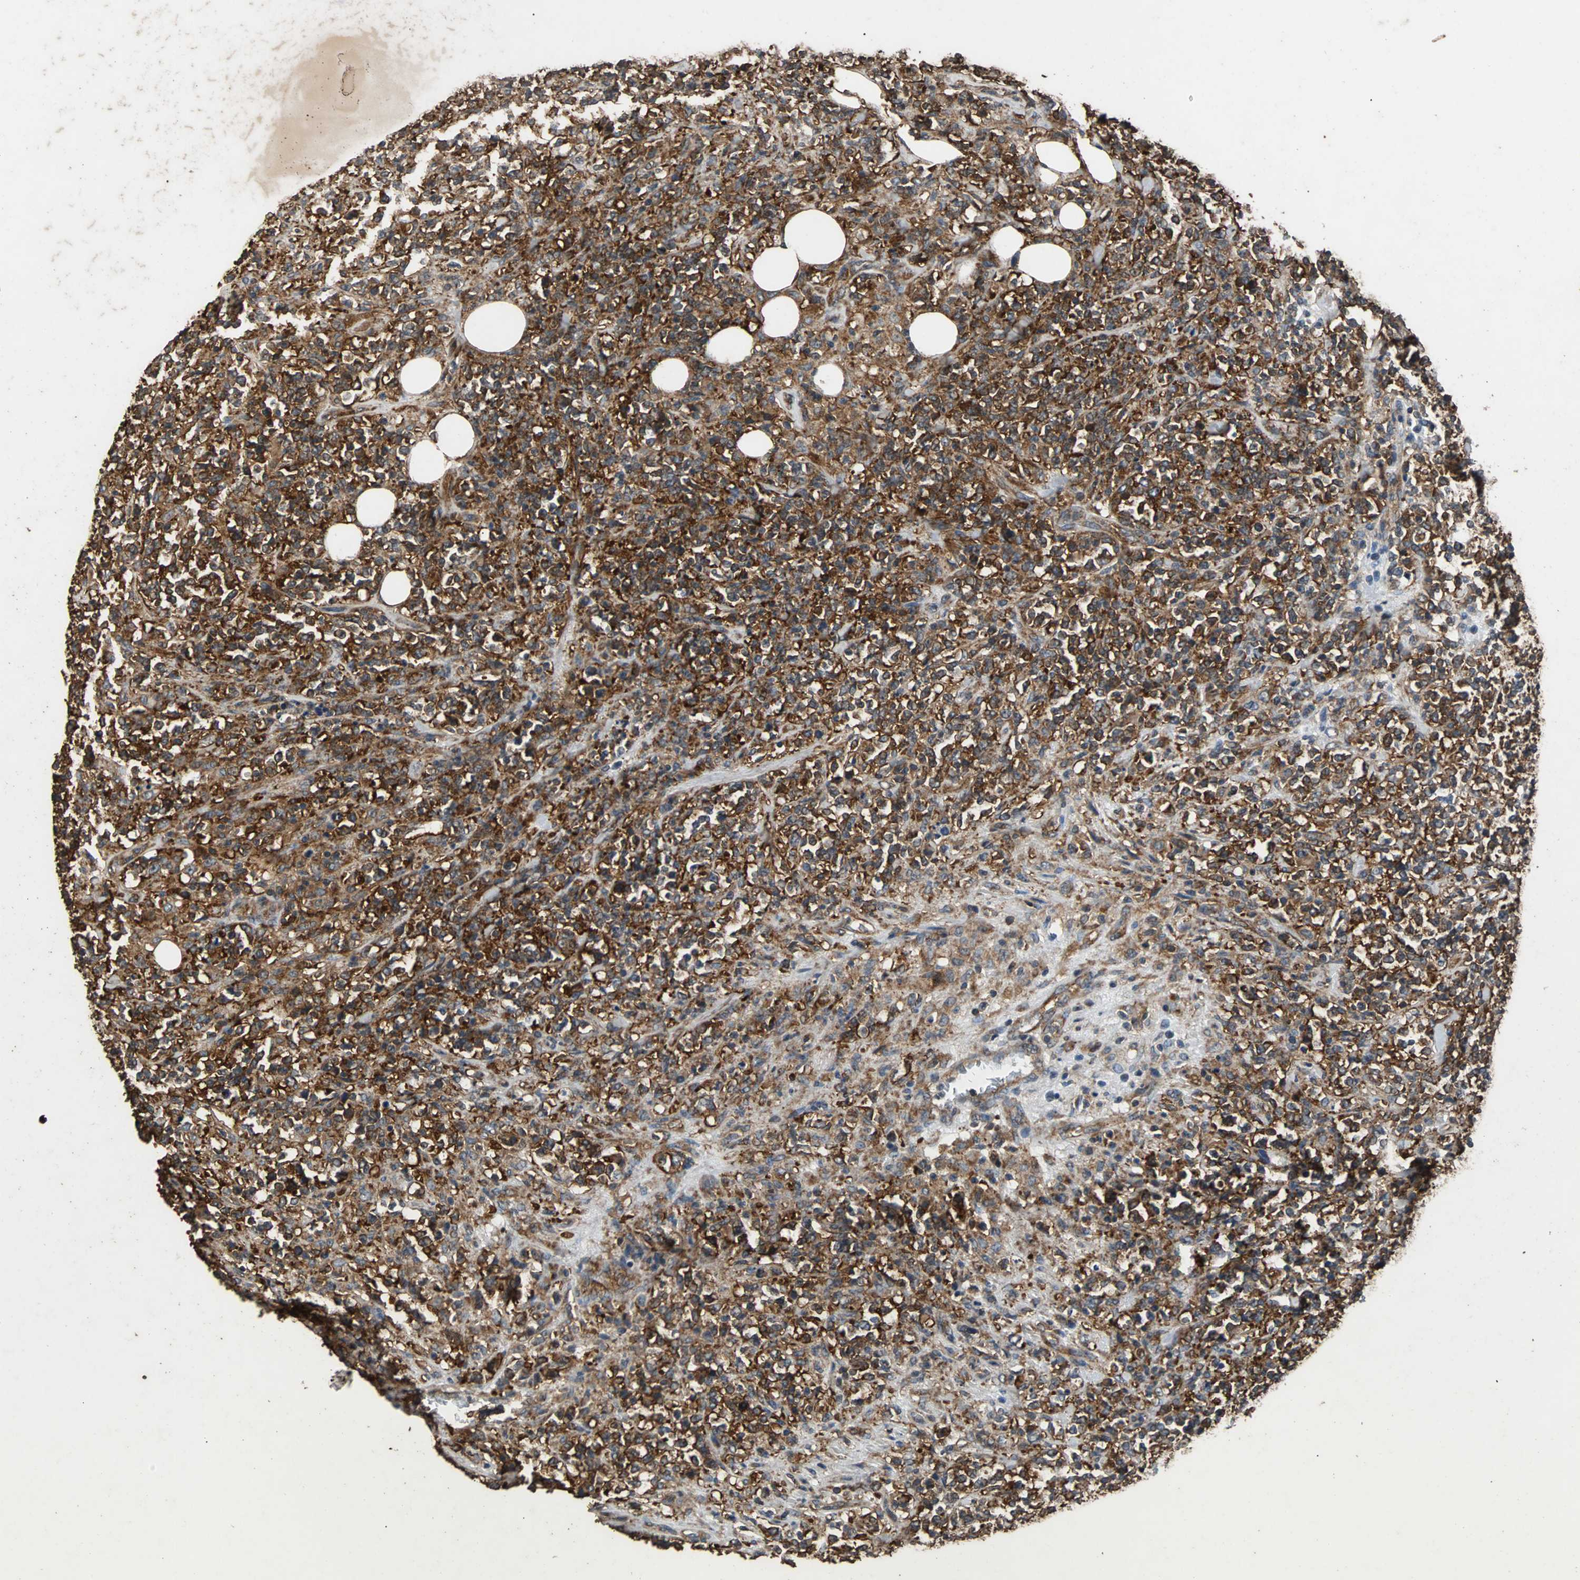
{"staining": {"intensity": "strong", "quantity": ">75%", "location": "cytoplasmic/membranous"}, "tissue": "lymphoma", "cell_type": "Tumor cells", "image_type": "cancer", "snomed": [{"axis": "morphology", "description": "Malignant lymphoma, non-Hodgkin's type, High grade"}, {"axis": "topography", "description": "Soft tissue"}], "caption": "Immunohistochemistry histopathology image of human malignant lymphoma, non-Hodgkin's type (high-grade) stained for a protein (brown), which exhibits high levels of strong cytoplasmic/membranous positivity in about >75% of tumor cells.", "gene": "NAA10", "patient": {"sex": "male", "age": 18}}